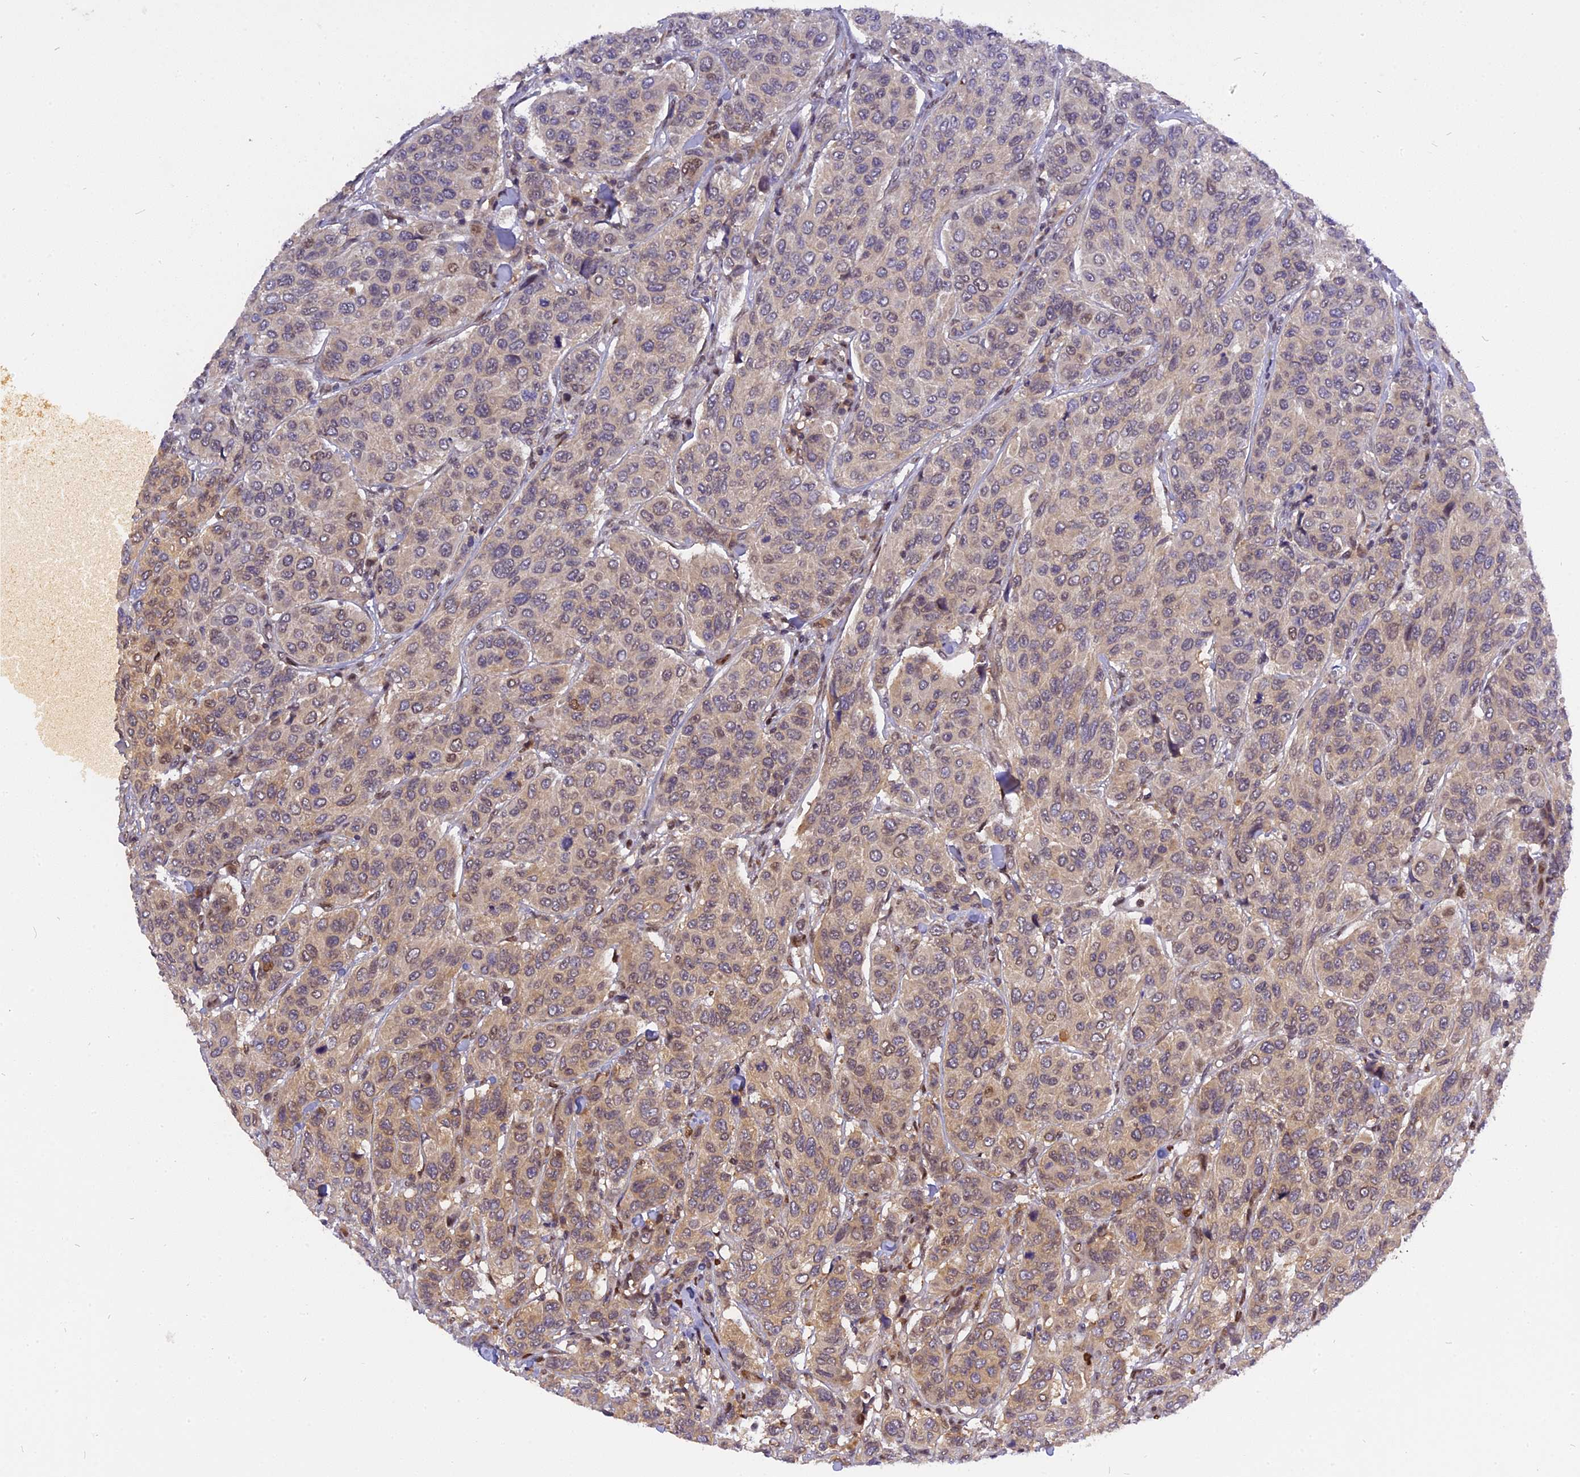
{"staining": {"intensity": "weak", "quantity": "25%-75%", "location": "cytoplasmic/membranous,nuclear"}, "tissue": "breast cancer", "cell_type": "Tumor cells", "image_type": "cancer", "snomed": [{"axis": "morphology", "description": "Duct carcinoma"}, {"axis": "topography", "description": "Breast"}], "caption": "An image showing weak cytoplasmic/membranous and nuclear expression in about 25%-75% of tumor cells in breast cancer, as visualized by brown immunohistochemical staining.", "gene": "RABGGTA", "patient": {"sex": "female", "age": 55}}